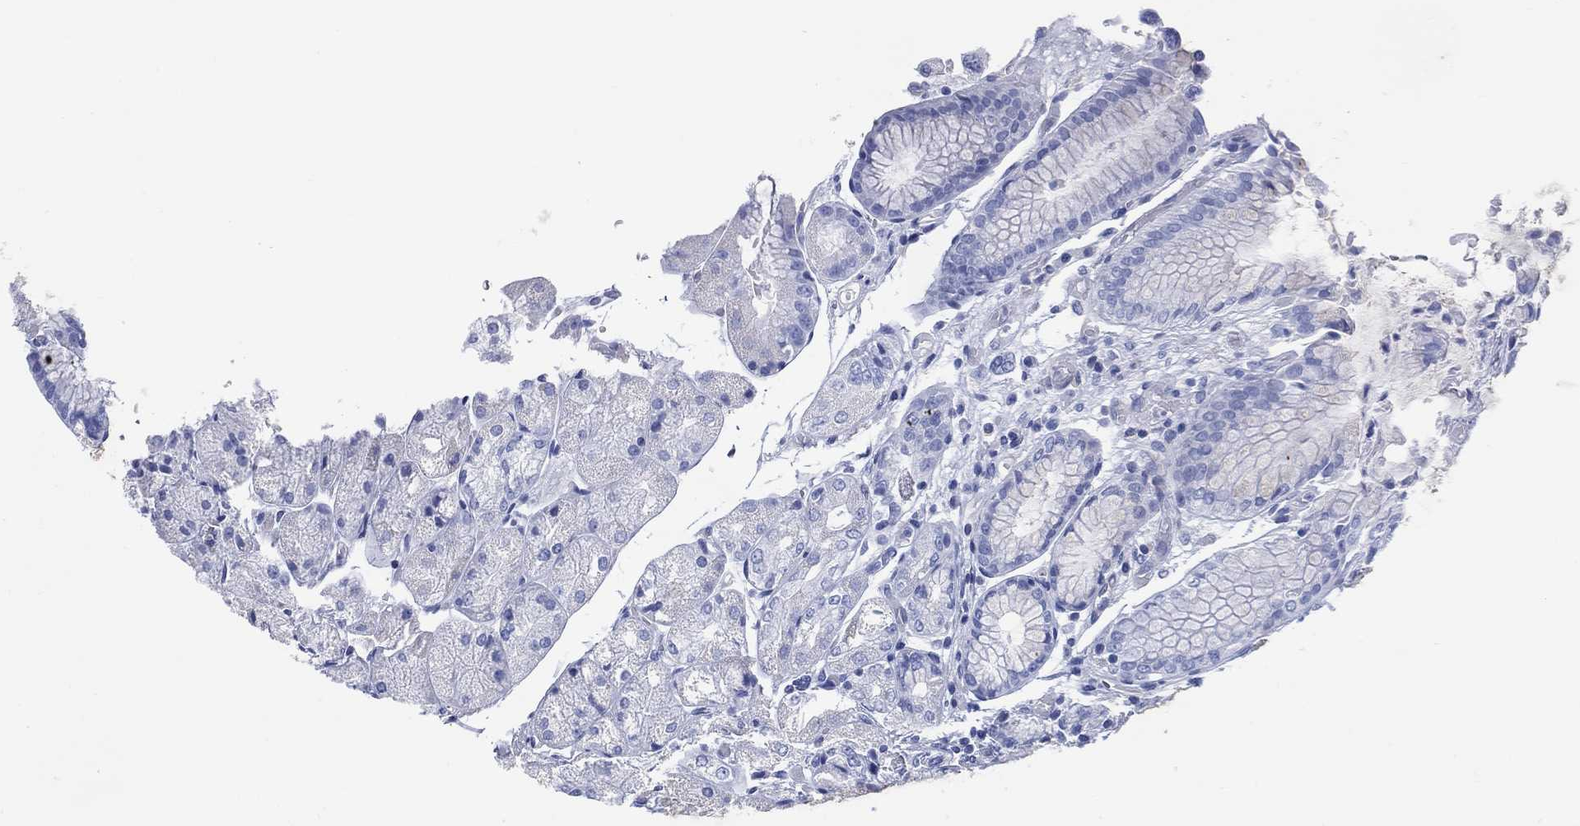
{"staining": {"intensity": "negative", "quantity": "none", "location": "none"}, "tissue": "stomach", "cell_type": "Glandular cells", "image_type": "normal", "snomed": [{"axis": "morphology", "description": "Normal tissue, NOS"}, {"axis": "topography", "description": "Stomach, upper"}], "caption": "An image of stomach stained for a protein demonstrates no brown staining in glandular cells. (DAB (3,3'-diaminobenzidine) IHC with hematoxylin counter stain).", "gene": "DDI1", "patient": {"sex": "male", "age": 72}}